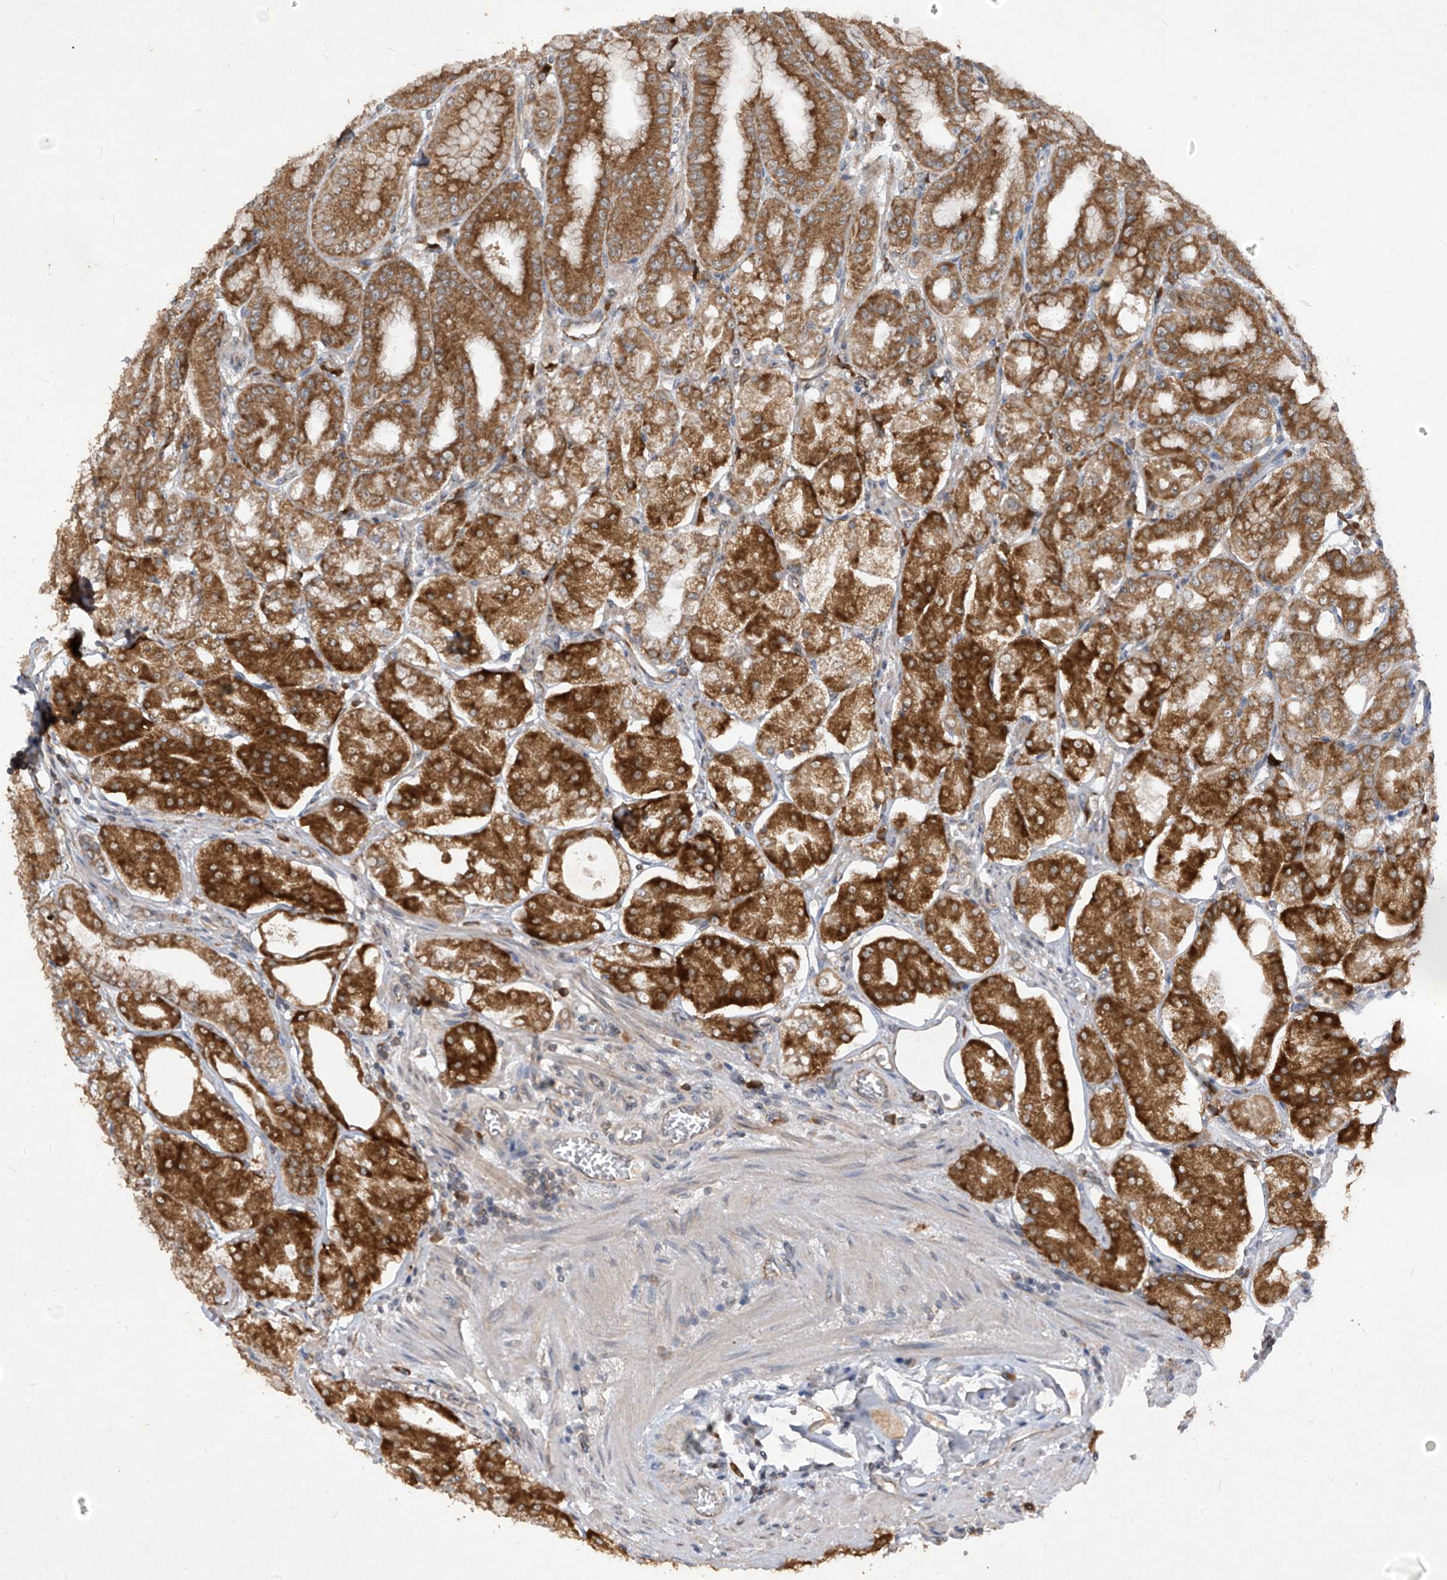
{"staining": {"intensity": "moderate", "quantity": ">75%", "location": "cytoplasmic/membranous"}, "tissue": "stomach", "cell_type": "Glandular cells", "image_type": "normal", "snomed": [{"axis": "morphology", "description": "Normal tissue, NOS"}, {"axis": "topography", "description": "Stomach, lower"}], "caption": "A medium amount of moderate cytoplasmic/membranous expression is identified in approximately >75% of glandular cells in unremarkable stomach. (Brightfield microscopy of DAB IHC at high magnification).", "gene": "RPL34", "patient": {"sex": "male", "age": 71}}